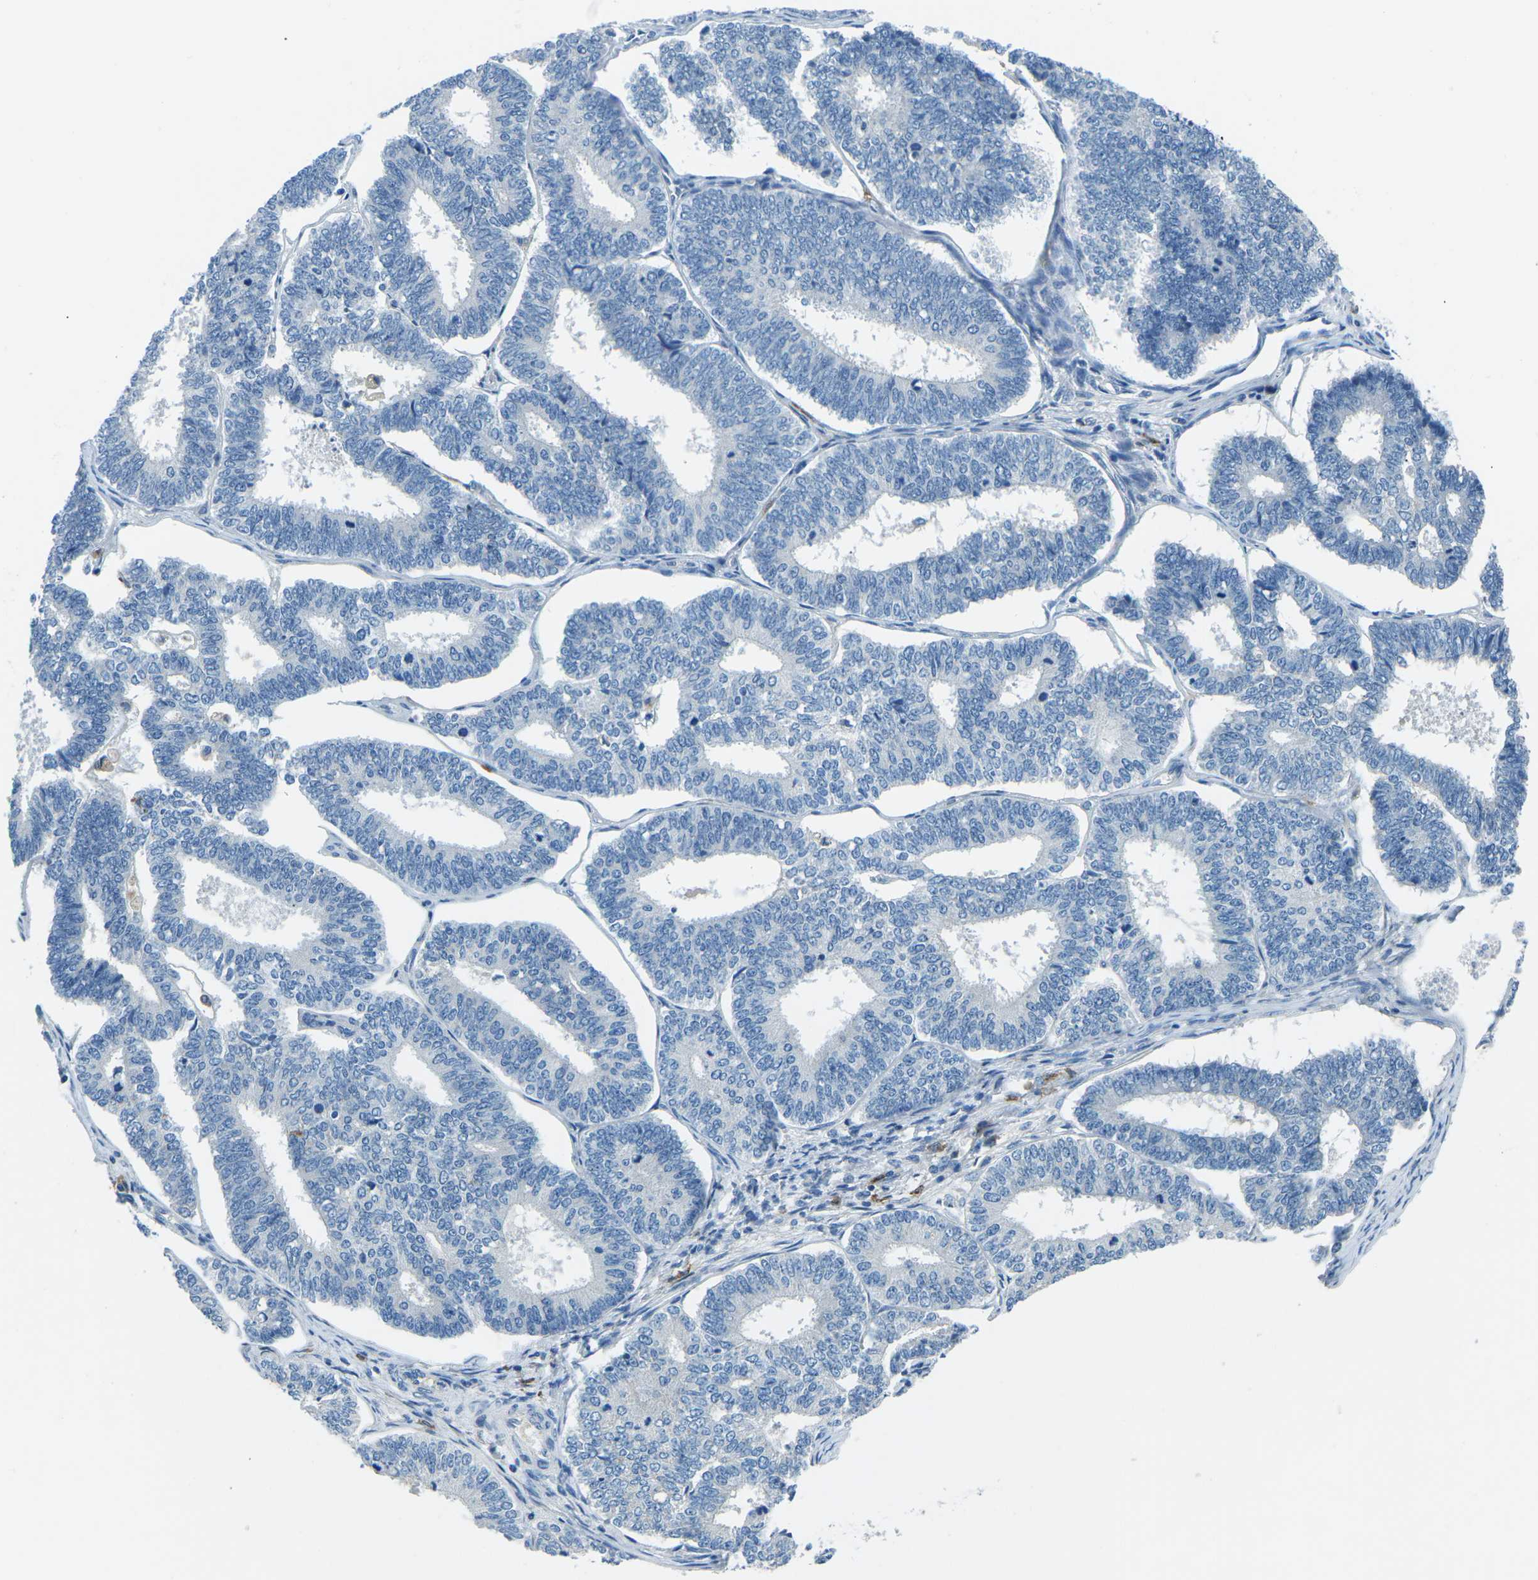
{"staining": {"intensity": "negative", "quantity": "none", "location": "none"}, "tissue": "endometrial cancer", "cell_type": "Tumor cells", "image_type": "cancer", "snomed": [{"axis": "morphology", "description": "Adenocarcinoma, NOS"}, {"axis": "topography", "description": "Endometrium"}], "caption": "An immunohistochemistry (IHC) photomicrograph of endometrial adenocarcinoma is shown. There is no staining in tumor cells of endometrial adenocarcinoma.", "gene": "CD1D", "patient": {"sex": "female", "age": 70}}